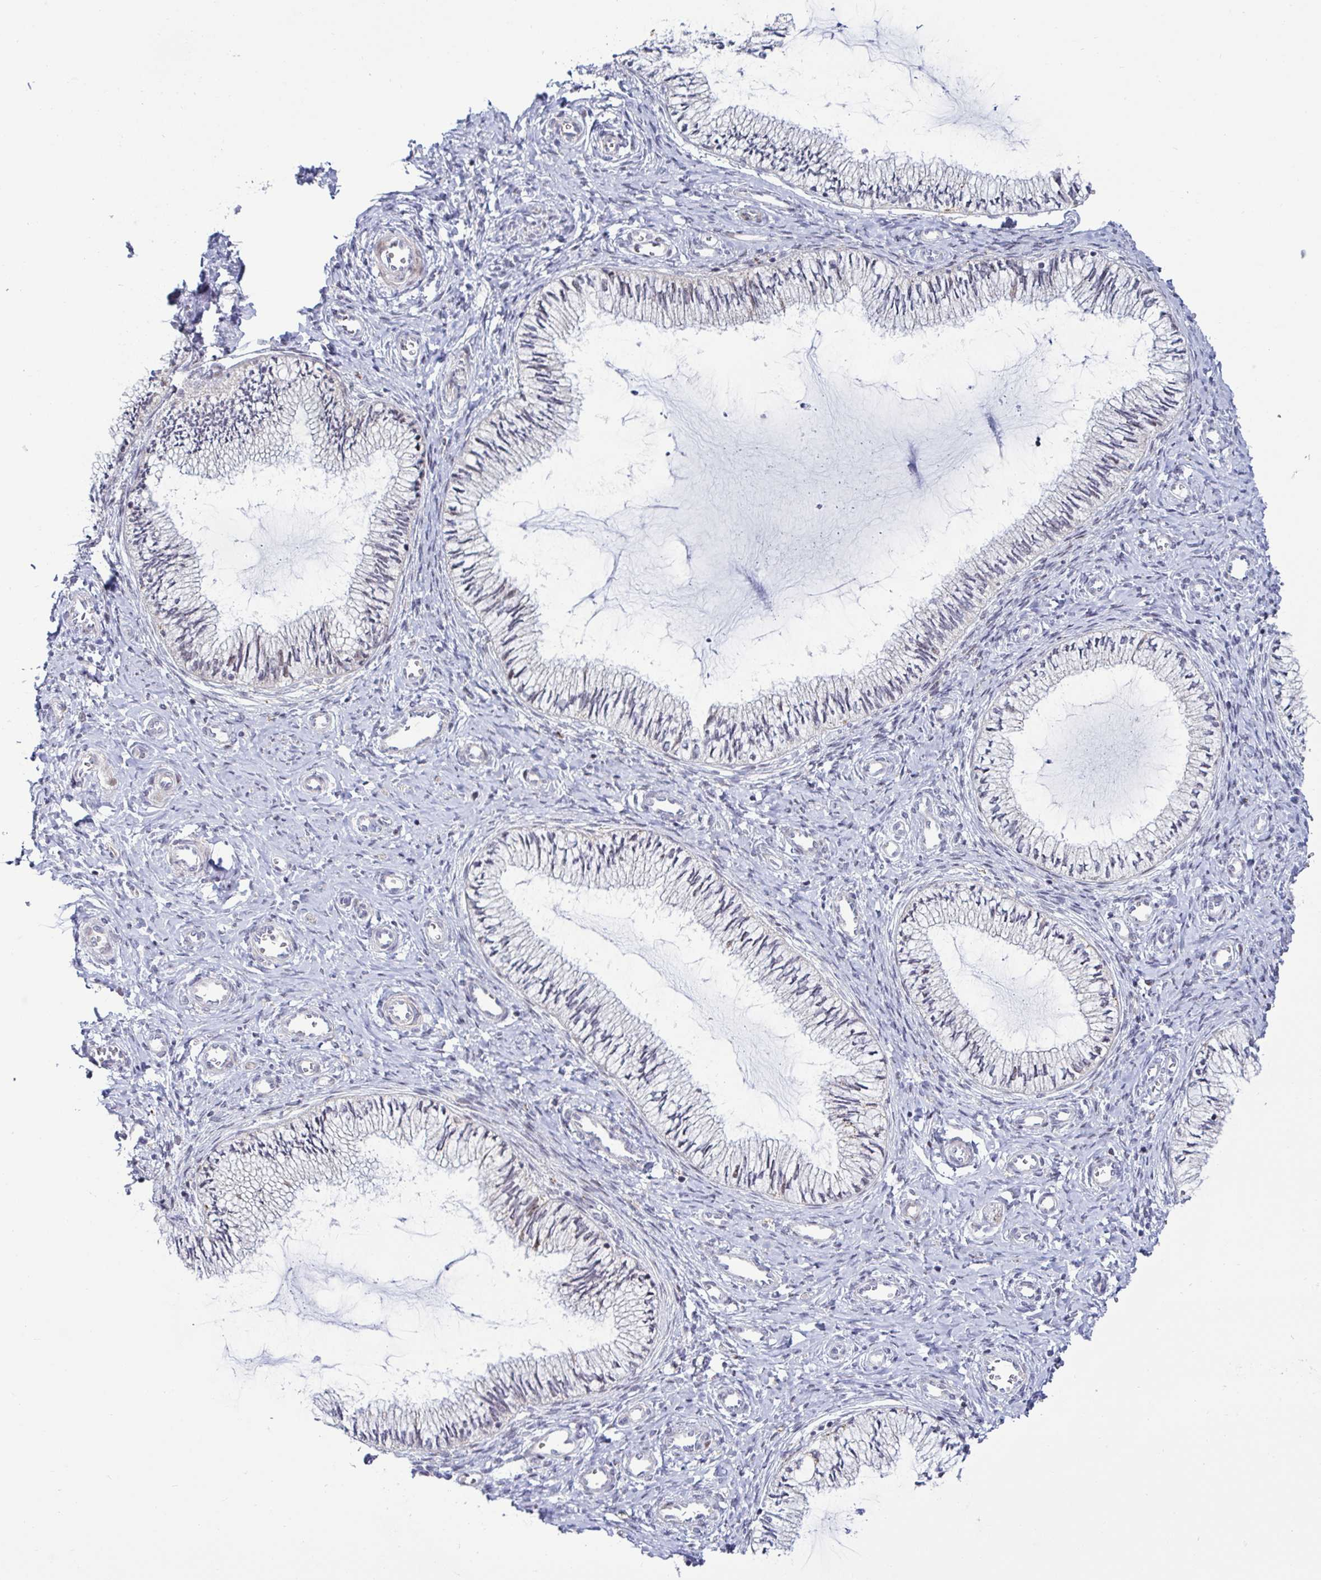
{"staining": {"intensity": "weak", "quantity": "<25%", "location": "nuclear"}, "tissue": "cervix", "cell_type": "Glandular cells", "image_type": "normal", "snomed": [{"axis": "morphology", "description": "Normal tissue, NOS"}, {"axis": "topography", "description": "Cervix"}], "caption": "Protein analysis of normal cervix displays no significant expression in glandular cells.", "gene": "DZIP1", "patient": {"sex": "female", "age": 24}}